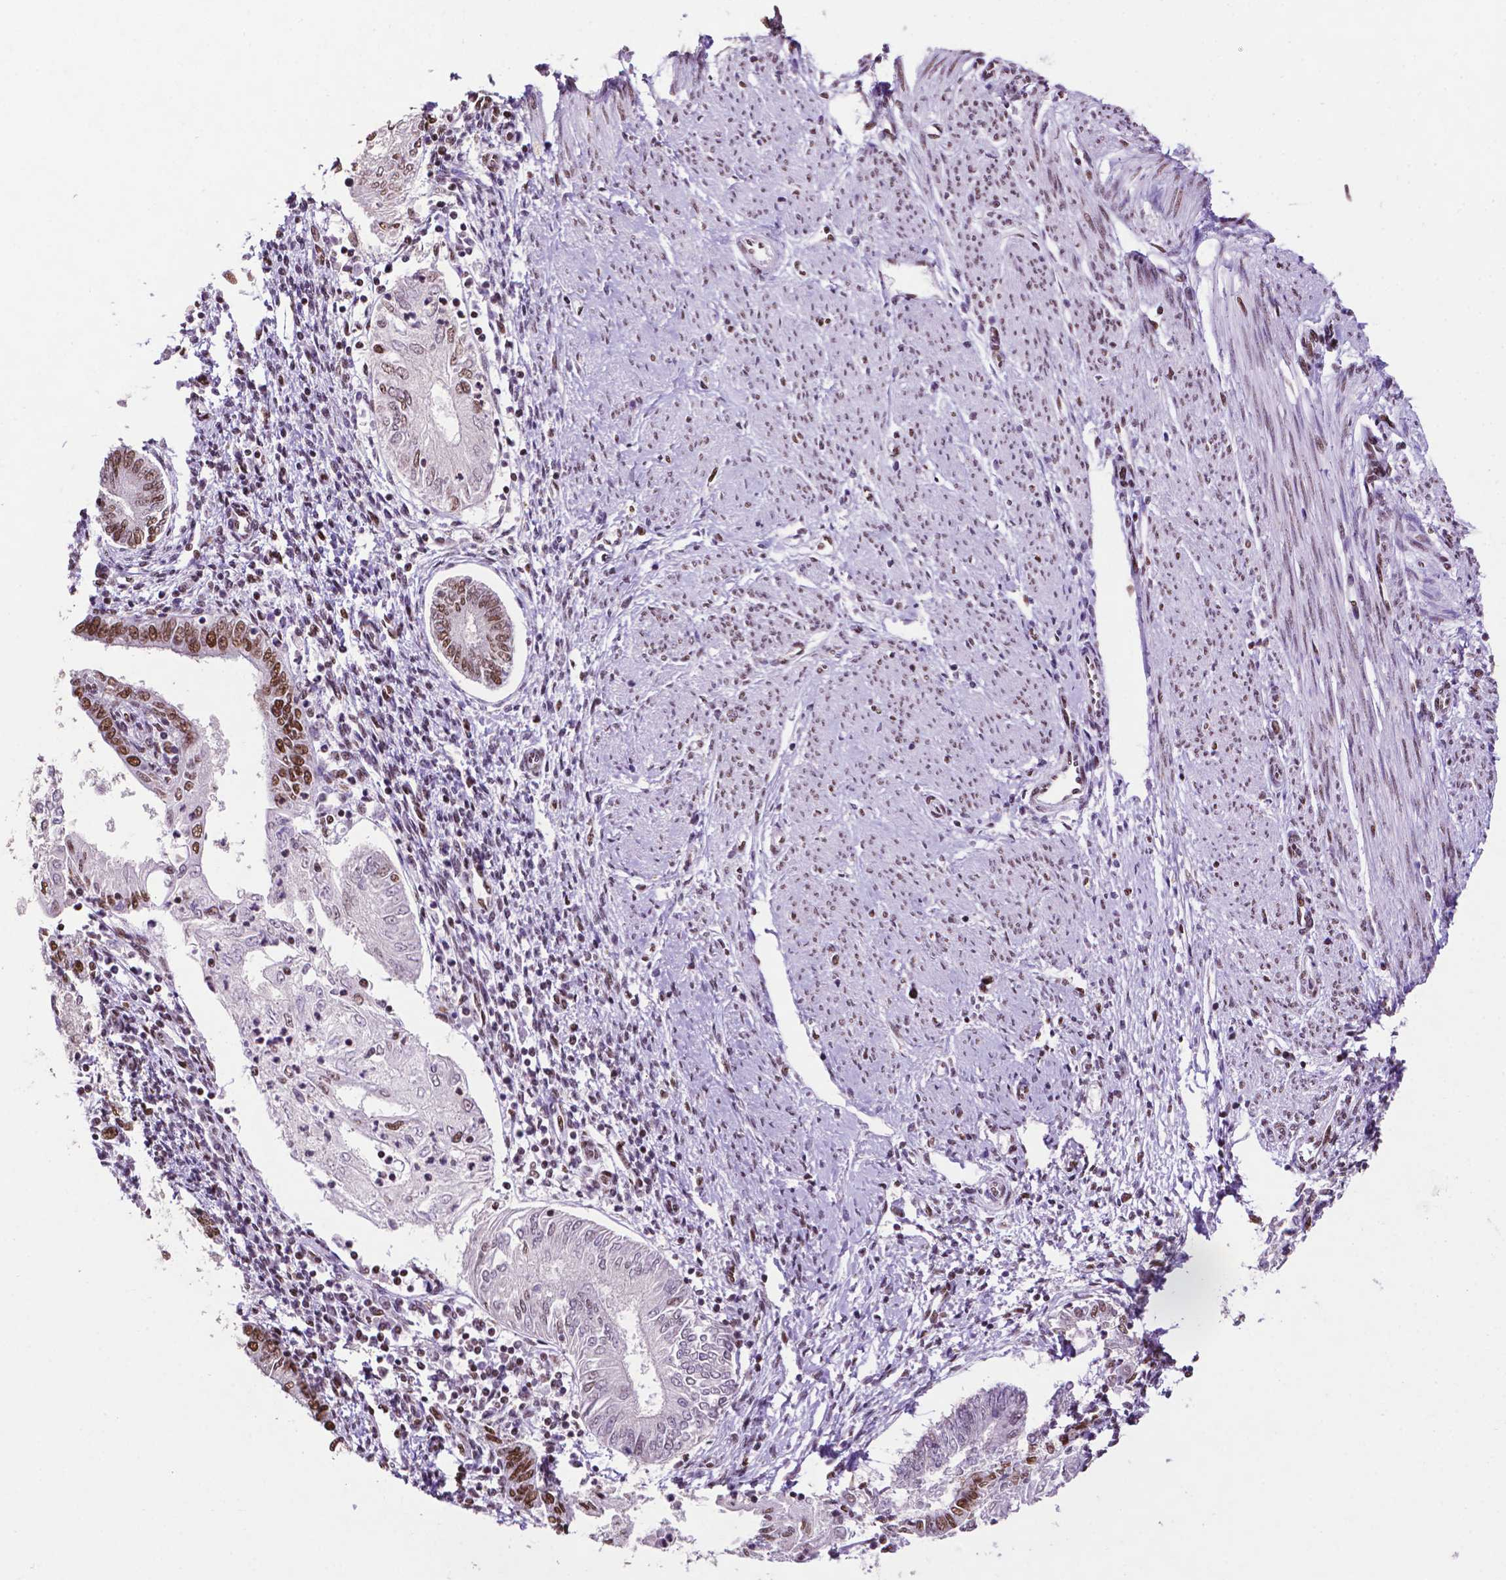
{"staining": {"intensity": "strong", "quantity": "<25%", "location": "nuclear"}, "tissue": "endometrial cancer", "cell_type": "Tumor cells", "image_type": "cancer", "snomed": [{"axis": "morphology", "description": "Adenocarcinoma, NOS"}, {"axis": "topography", "description": "Endometrium"}], "caption": "Immunohistochemistry (IHC) staining of endometrial cancer, which exhibits medium levels of strong nuclear expression in about <25% of tumor cells indicating strong nuclear protein expression. The staining was performed using DAB (3,3'-diaminobenzidine) (brown) for protein detection and nuclei were counterstained in hematoxylin (blue).", "gene": "CCAR2", "patient": {"sex": "female", "age": 68}}